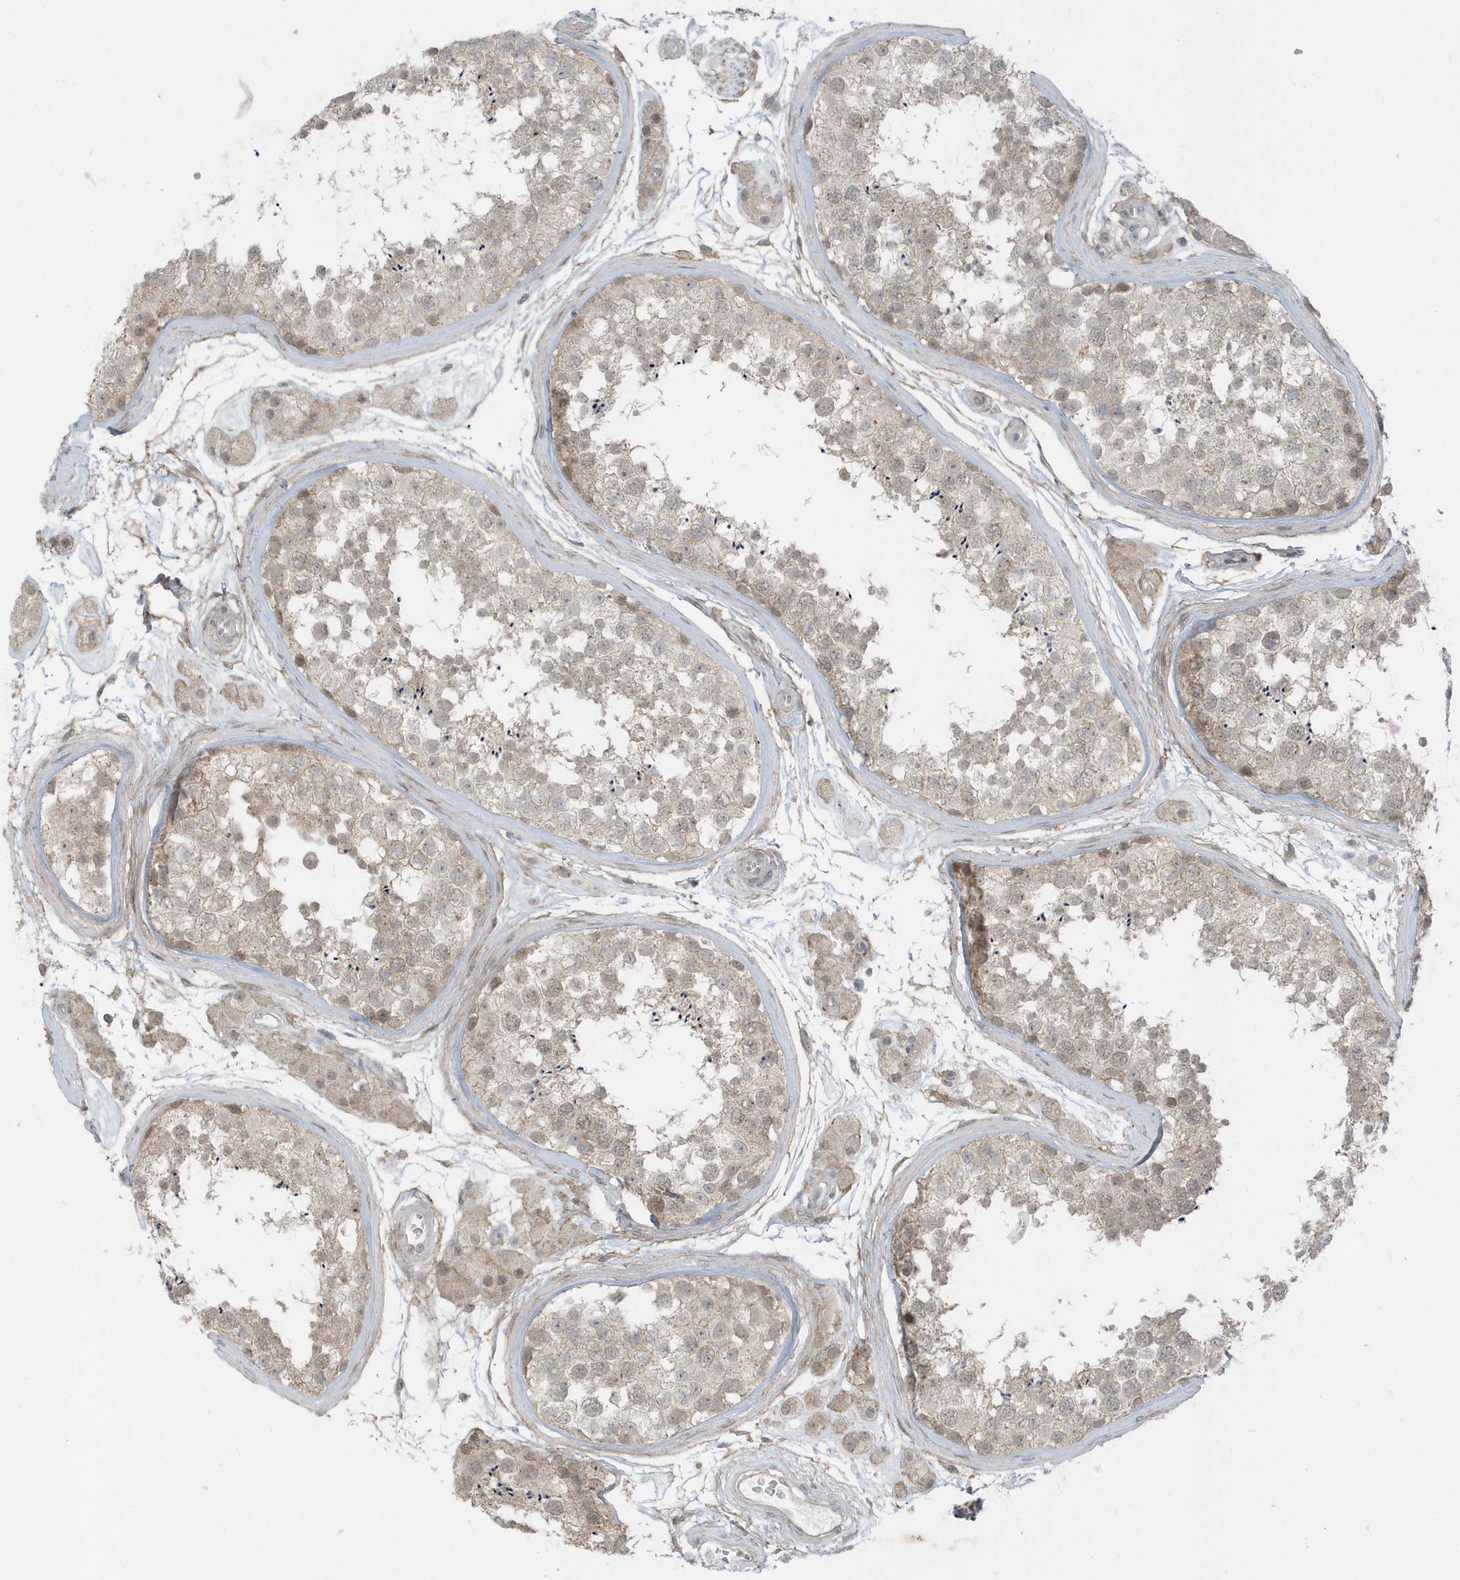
{"staining": {"intensity": "negative", "quantity": "none", "location": "none"}, "tissue": "testis", "cell_type": "Cells in seminiferous ducts", "image_type": "normal", "snomed": [{"axis": "morphology", "description": "Normal tissue, NOS"}, {"axis": "topography", "description": "Testis"}], "caption": "IHC micrograph of unremarkable testis stained for a protein (brown), which exhibits no positivity in cells in seminiferous ducts. Nuclei are stained in blue.", "gene": "PARD3B", "patient": {"sex": "male", "age": 56}}